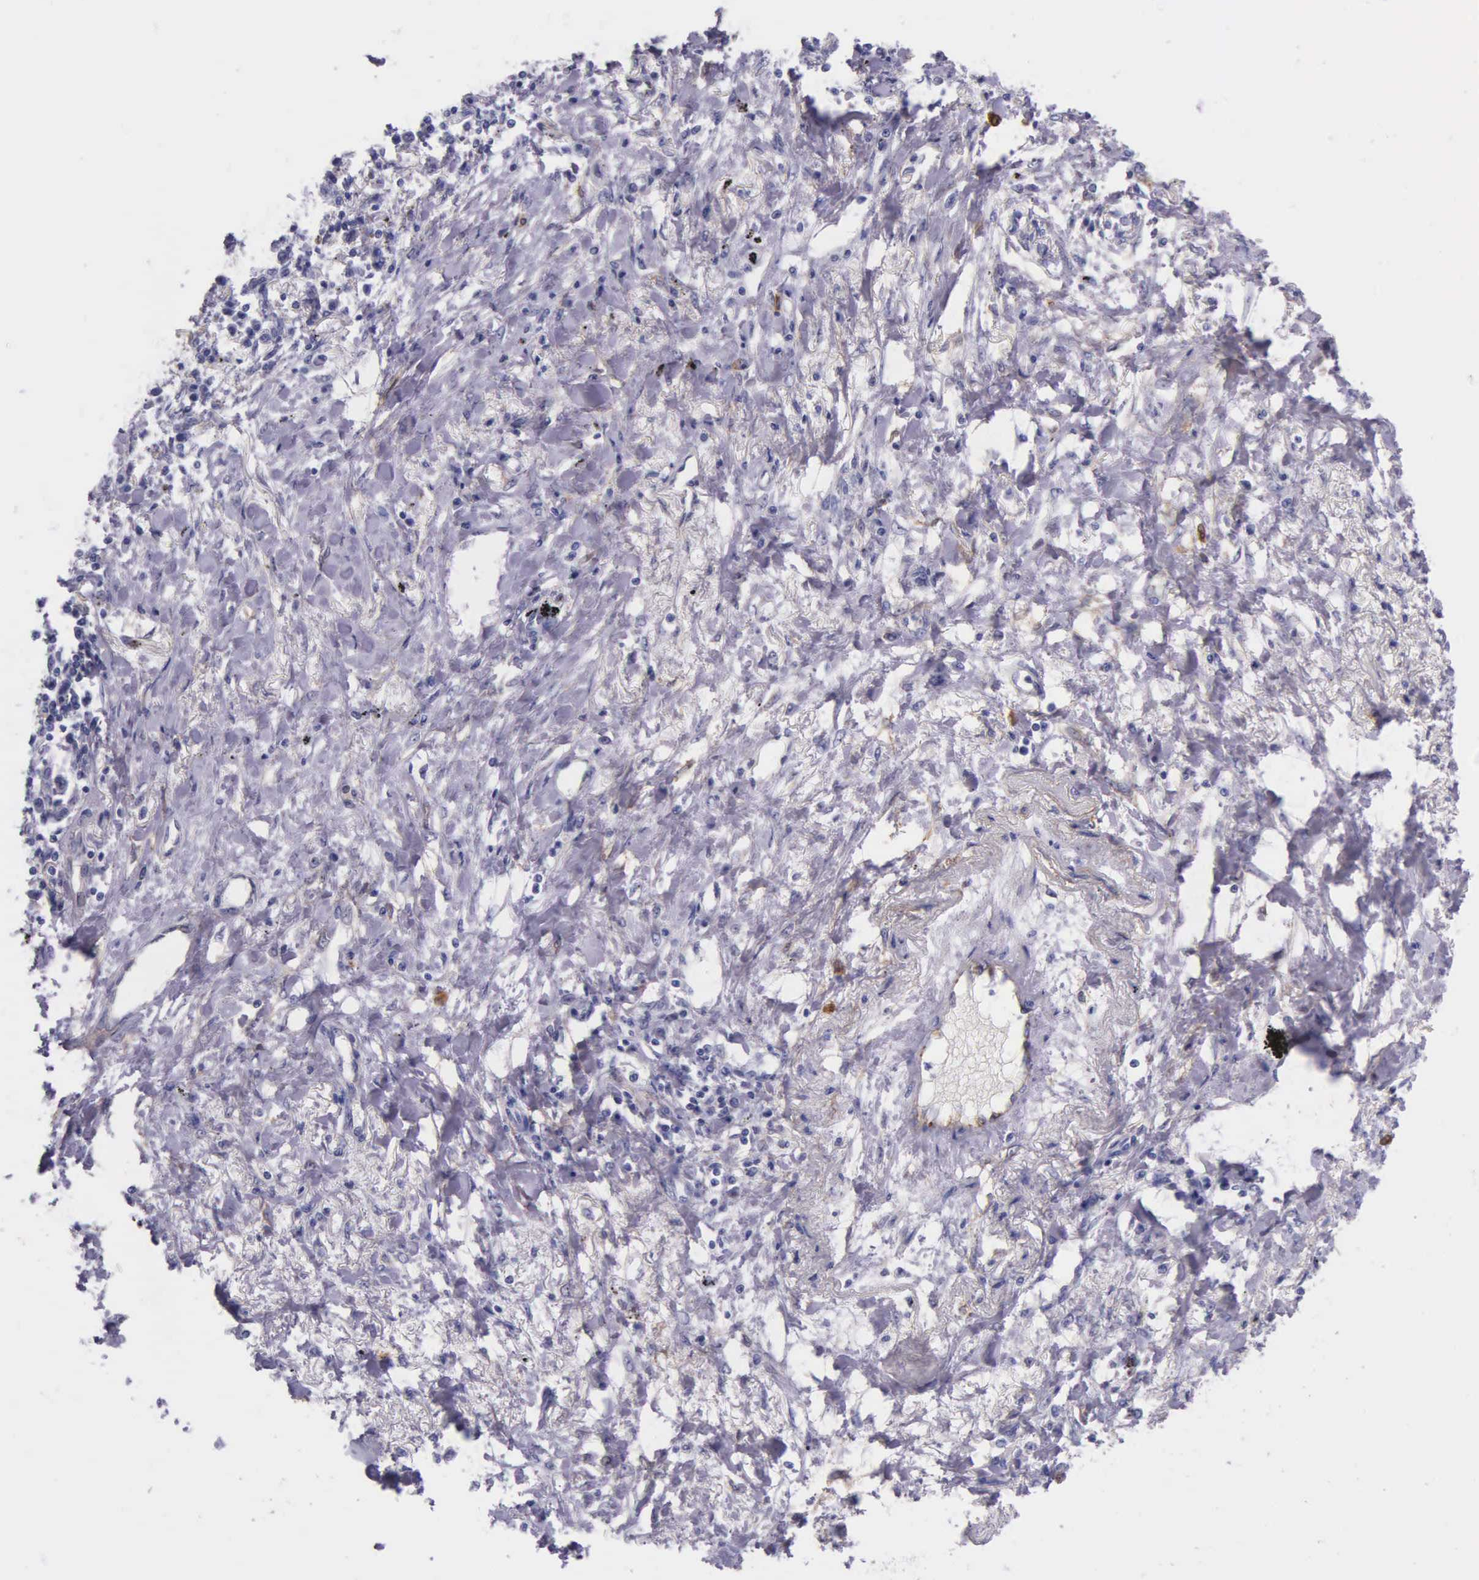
{"staining": {"intensity": "negative", "quantity": "none", "location": "none"}, "tissue": "lung cancer", "cell_type": "Tumor cells", "image_type": "cancer", "snomed": [{"axis": "morphology", "description": "Adenocarcinoma, NOS"}, {"axis": "topography", "description": "Lung"}], "caption": "Tumor cells are negative for protein expression in human lung cancer.", "gene": "AHNAK2", "patient": {"sex": "male", "age": 60}}